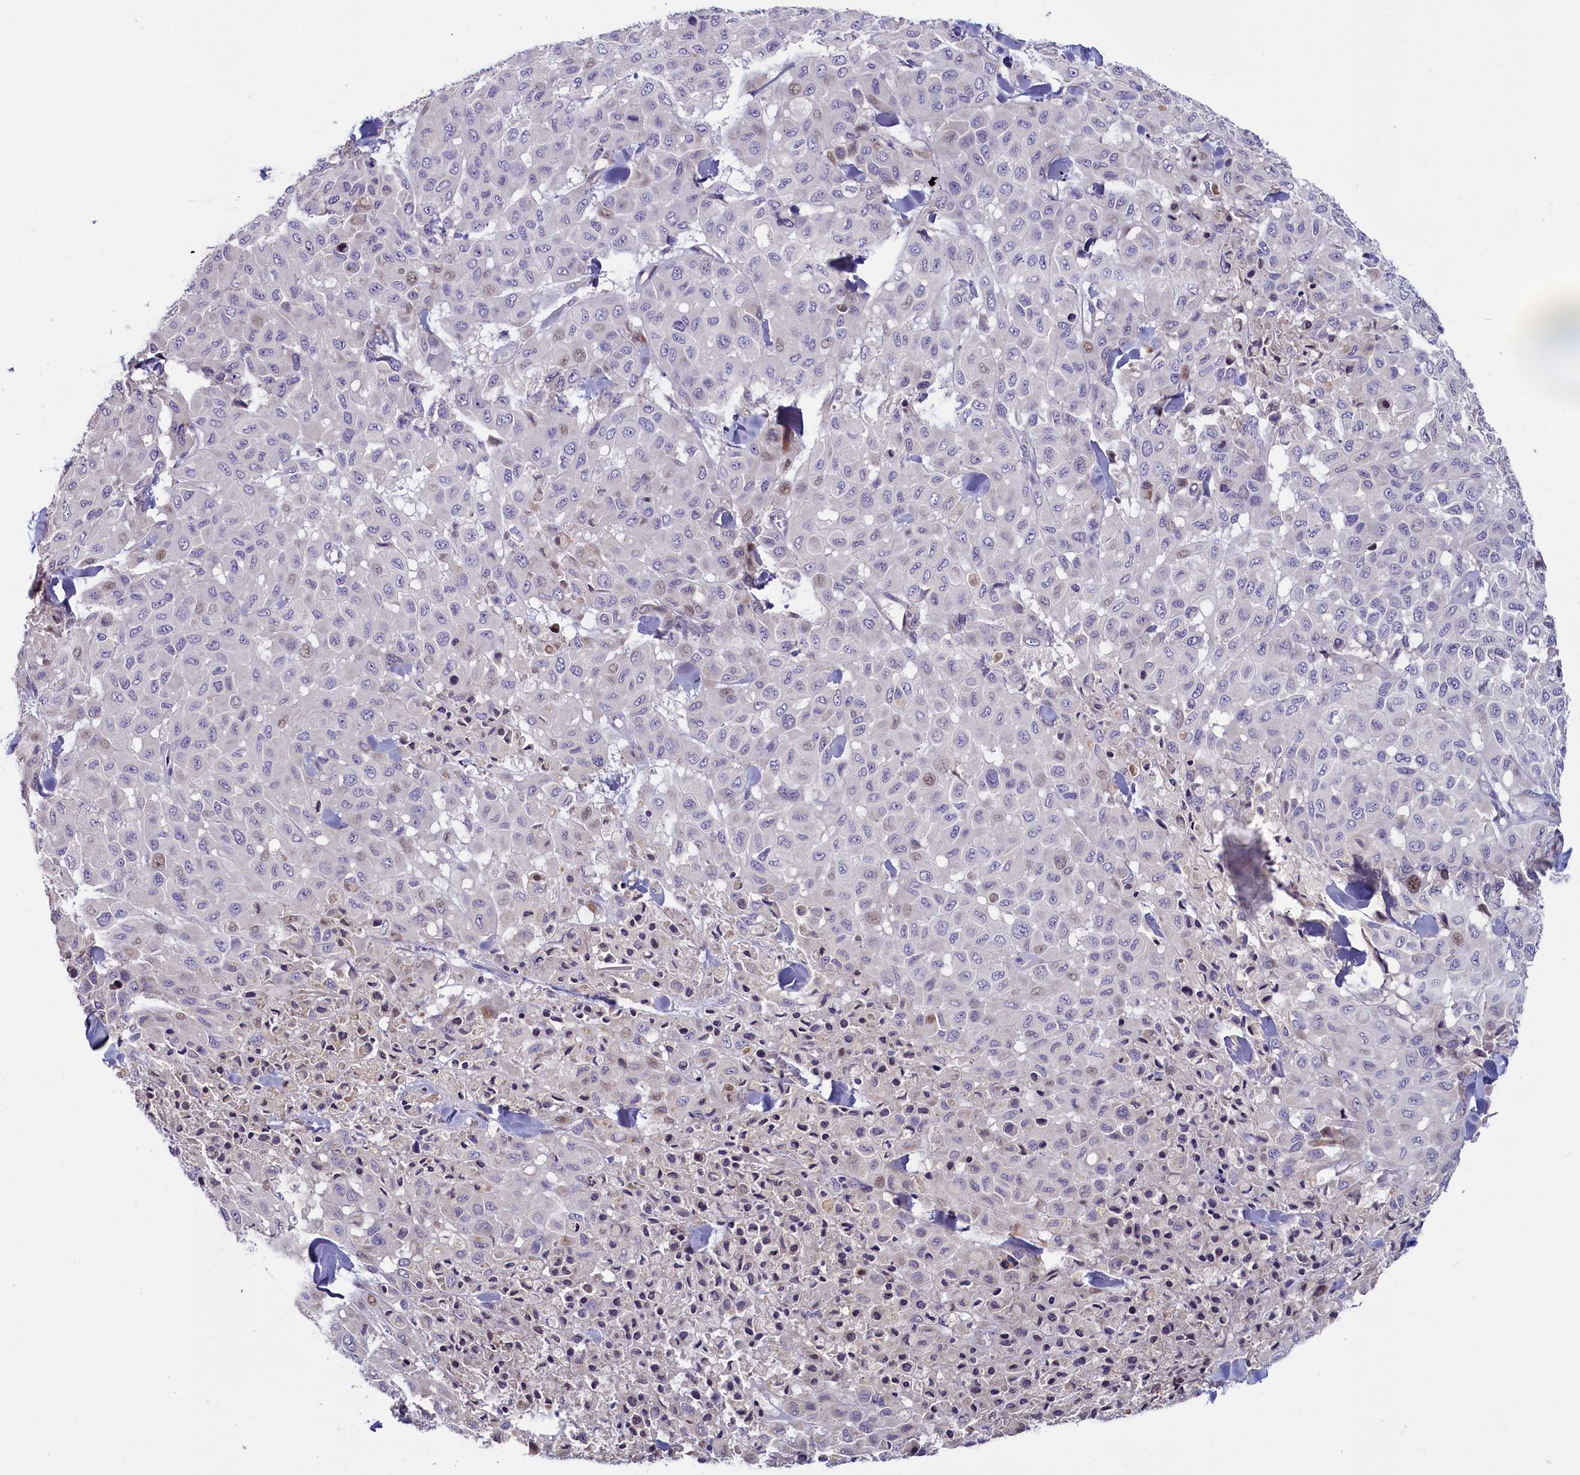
{"staining": {"intensity": "negative", "quantity": "none", "location": "none"}, "tissue": "melanoma", "cell_type": "Tumor cells", "image_type": "cancer", "snomed": [{"axis": "morphology", "description": "Malignant melanoma, Metastatic site"}, {"axis": "topography", "description": "Skin"}], "caption": "Protein analysis of malignant melanoma (metastatic site) reveals no significant expression in tumor cells.", "gene": "RTTN", "patient": {"sex": "female", "age": 81}}